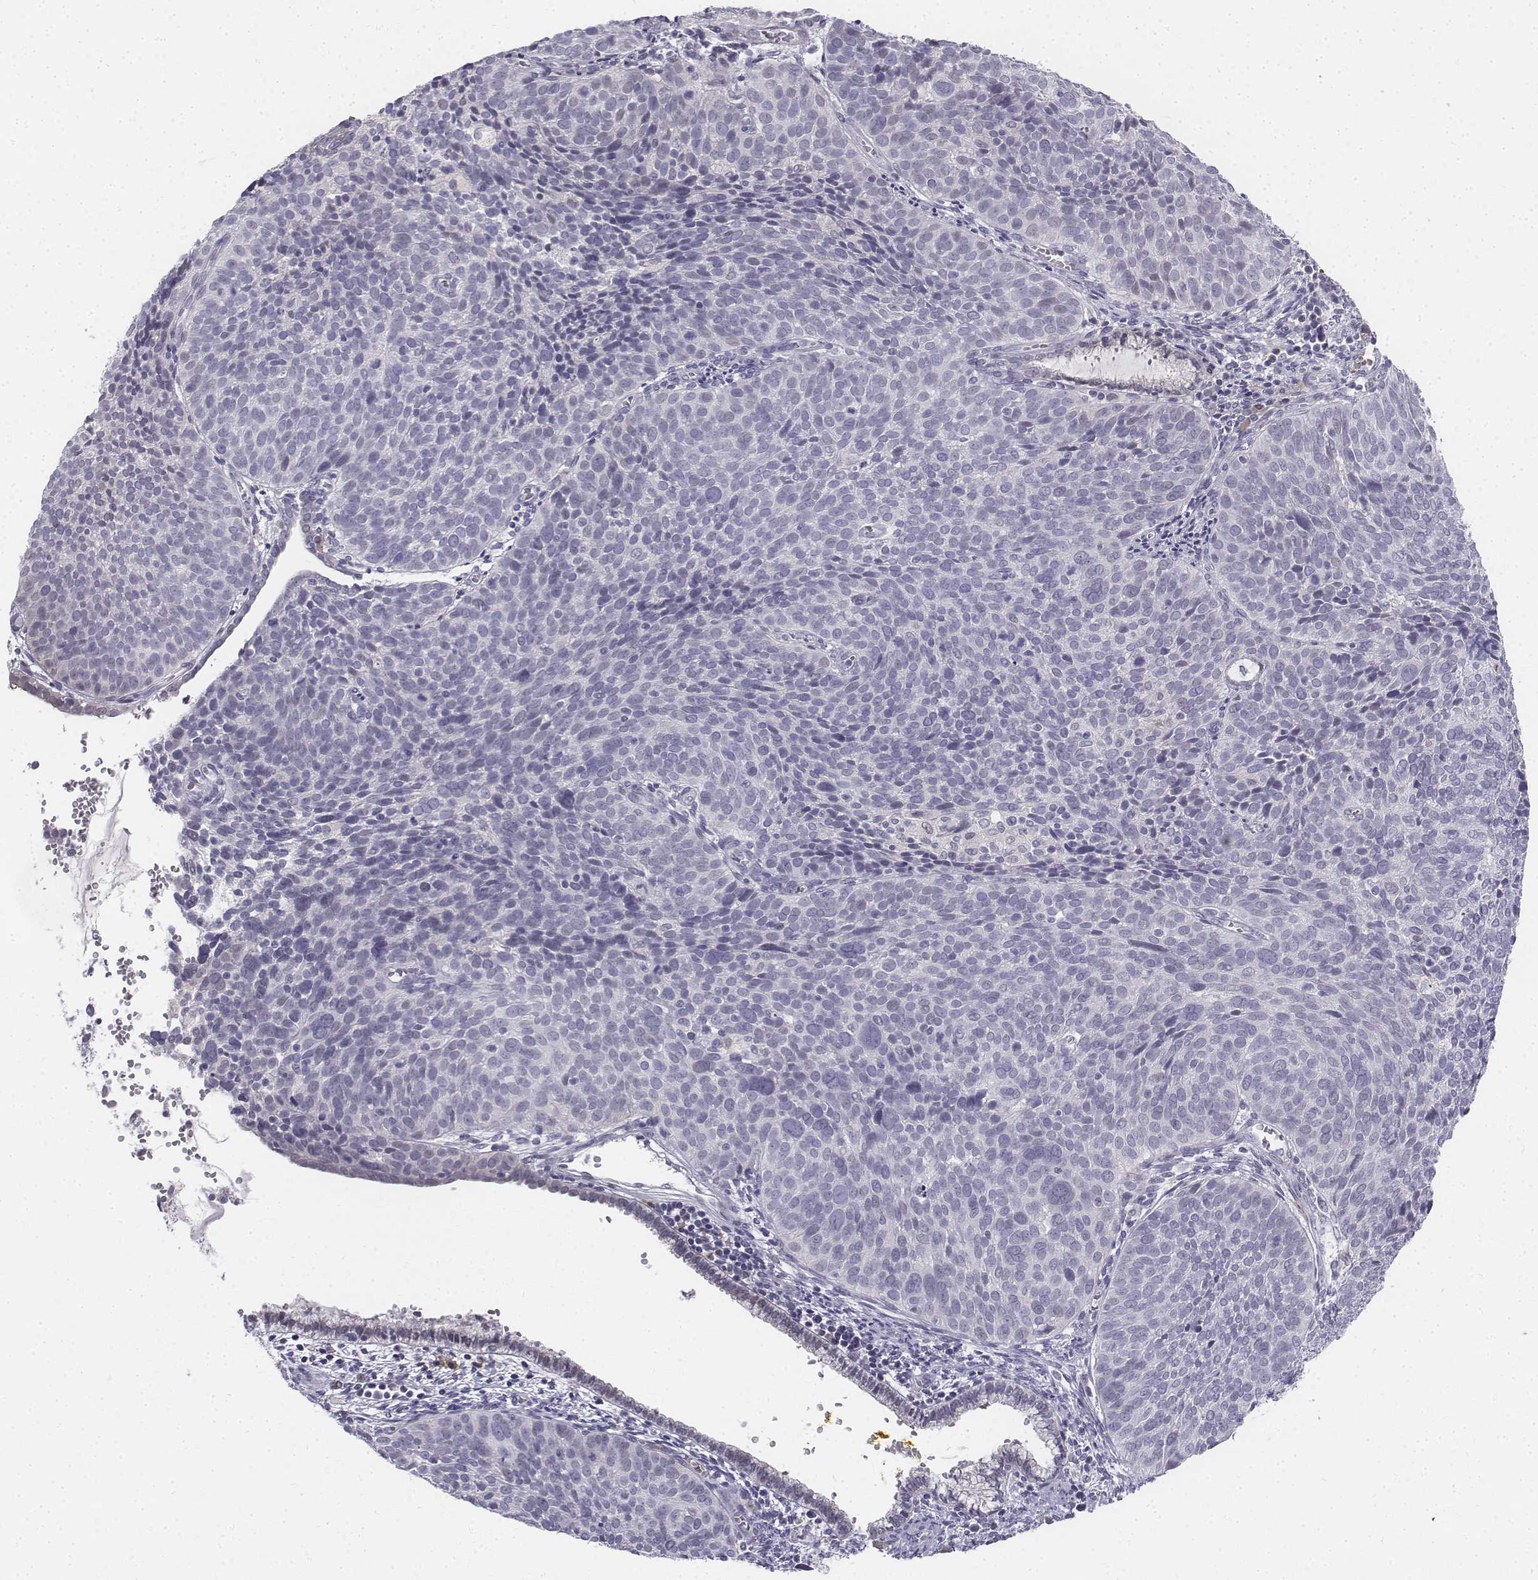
{"staining": {"intensity": "negative", "quantity": "none", "location": "none"}, "tissue": "cervical cancer", "cell_type": "Tumor cells", "image_type": "cancer", "snomed": [{"axis": "morphology", "description": "Squamous cell carcinoma, NOS"}, {"axis": "topography", "description": "Cervix"}], "caption": "DAB (3,3'-diaminobenzidine) immunohistochemical staining of cervical squamous cell carcinoma exhibits no significant expression in tumor cells.", "gene": "PENK", "patient": {"sex": "female", "age": 39}}